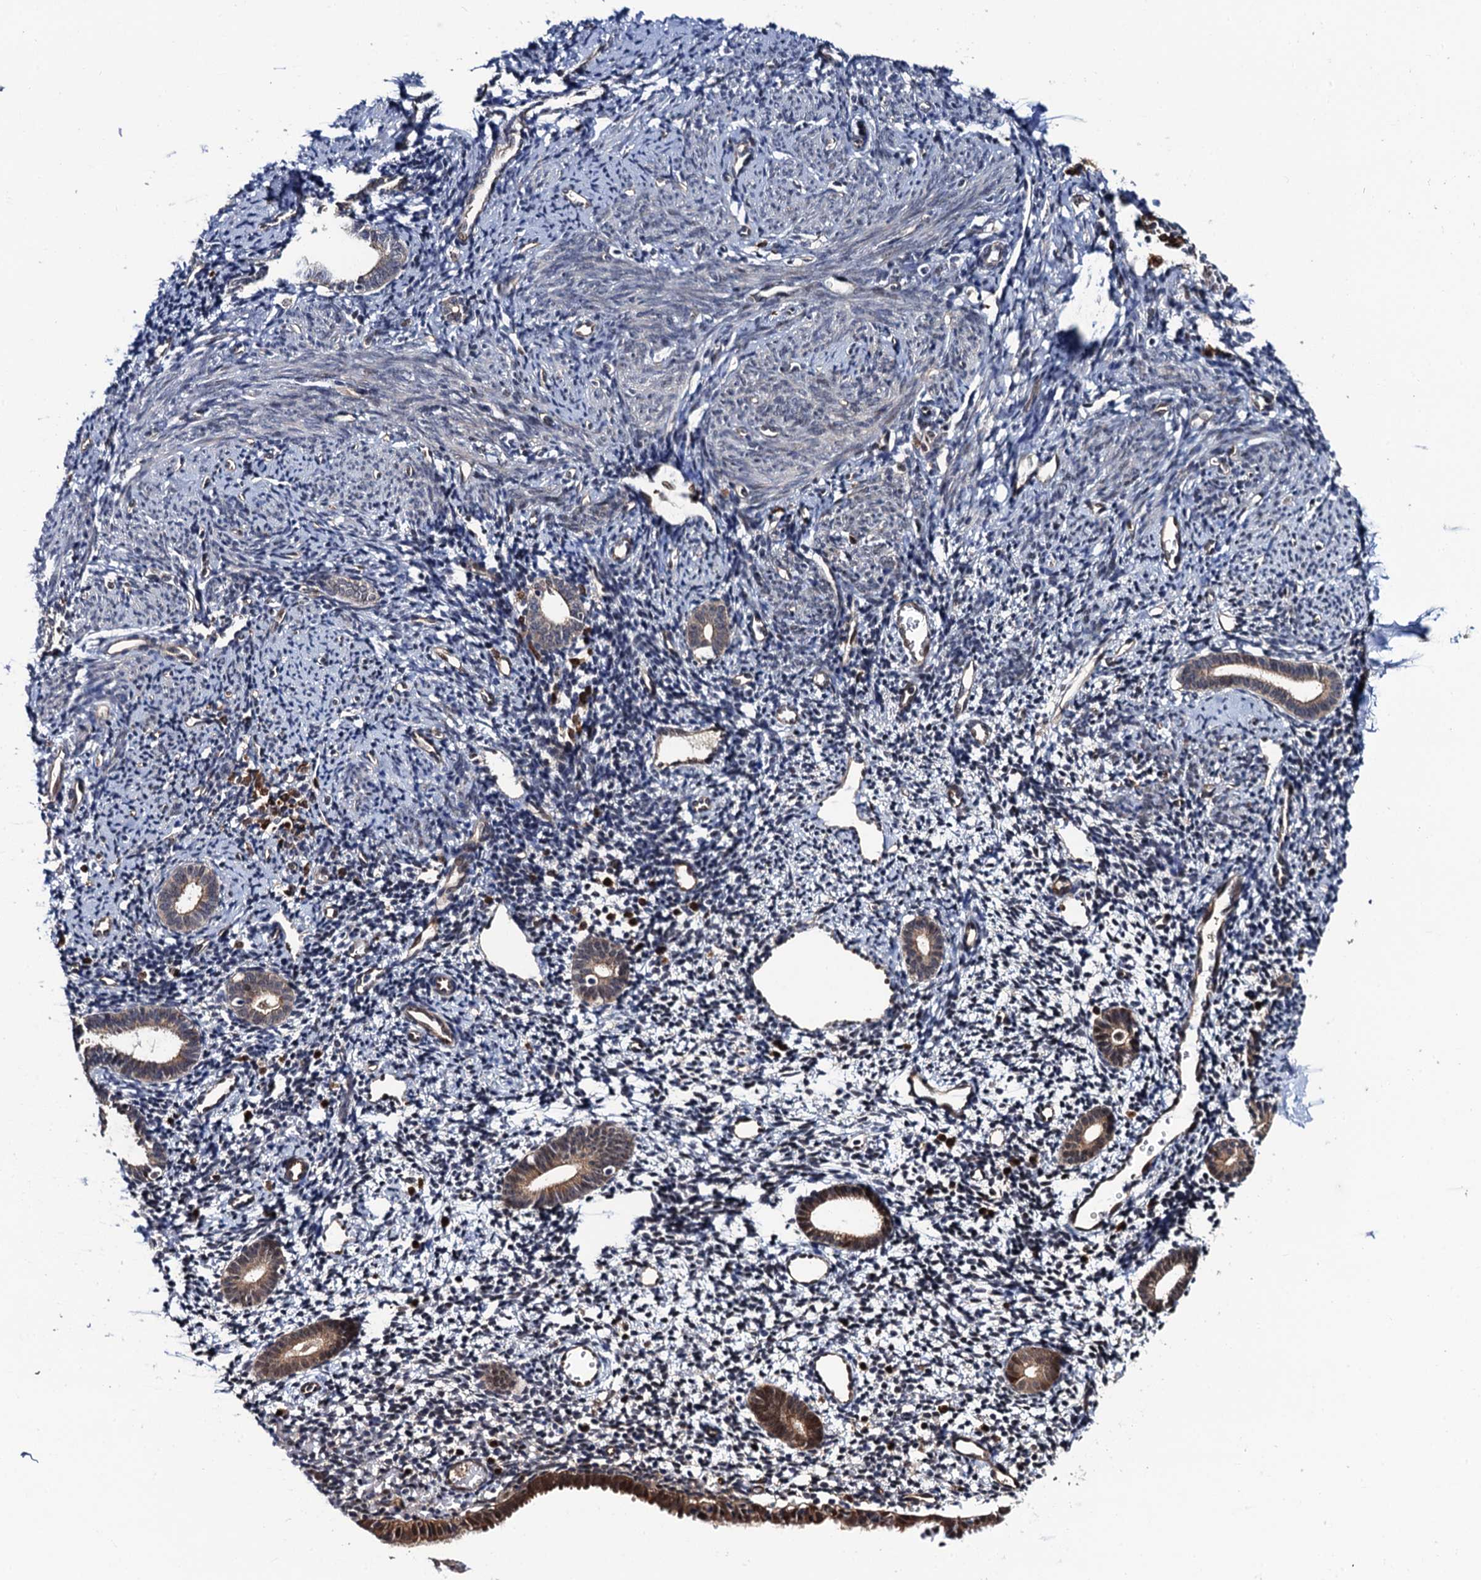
{"staining": {"intensity": "weak", "quantity": "<25%", "location": "cytoplasmic/membranous"}, "tissue": "endometrium", "cell_type": "Cells in endometrial stroma", "image_type": "normal", "snomed": [{"axis": "morphology", "description": "Normal tissue, NOS"}, {"axis": "topography", "description": "Endometrium"}], "caption": "A histopathology image of endometrium stained for a protein reveals no brown staining in cells in endometrial stroma. (DAB immunohistochemistry (IHC) with hematoxylin counter stain).", "gene": "CDC23", "patient": {"sex": "female", "age": 56}}